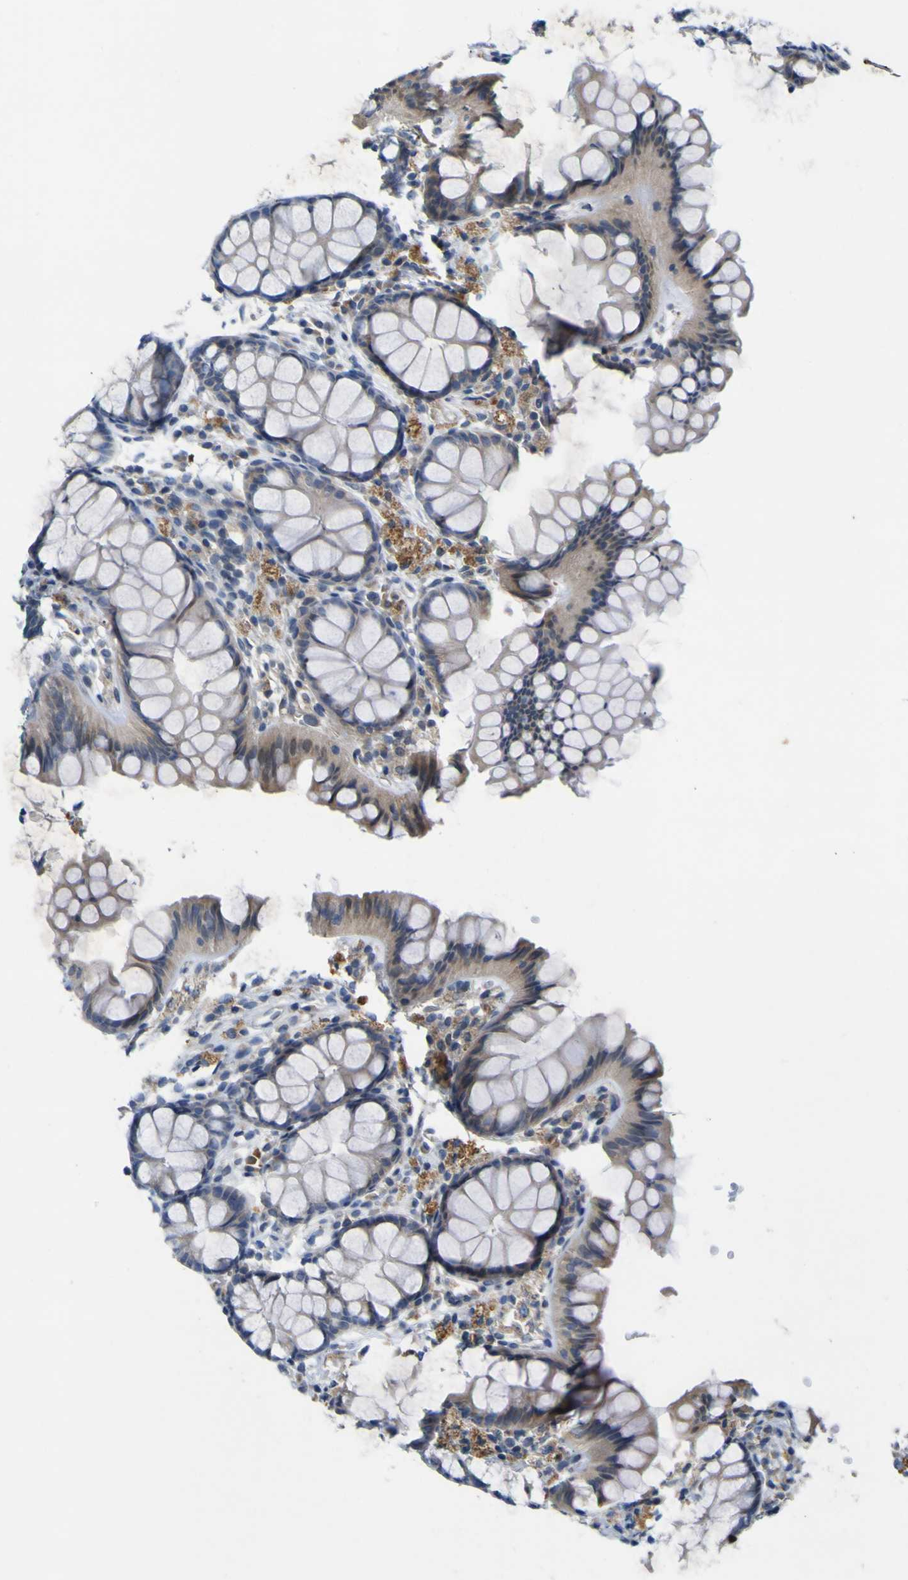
{"staining": {"intensity": "moderate", "quantity": ">75%", "location": "cytoplasmic/membranous"}, "tissue": "colon", "cell_type": "Endothelial cells", "image_type": "normal", "snomed": [{"axis": "morphology", "description": "Normal tissue, NOS"}, {"axis": "topography", "description": "Colon"}], "caption": "Moderate cytoplasmic/membranous positivity is appreciated in approximately >75% of endothelial cells in normal colon.", "gene": "LDLR", "patient": {"sex": "female", "age": 55}}